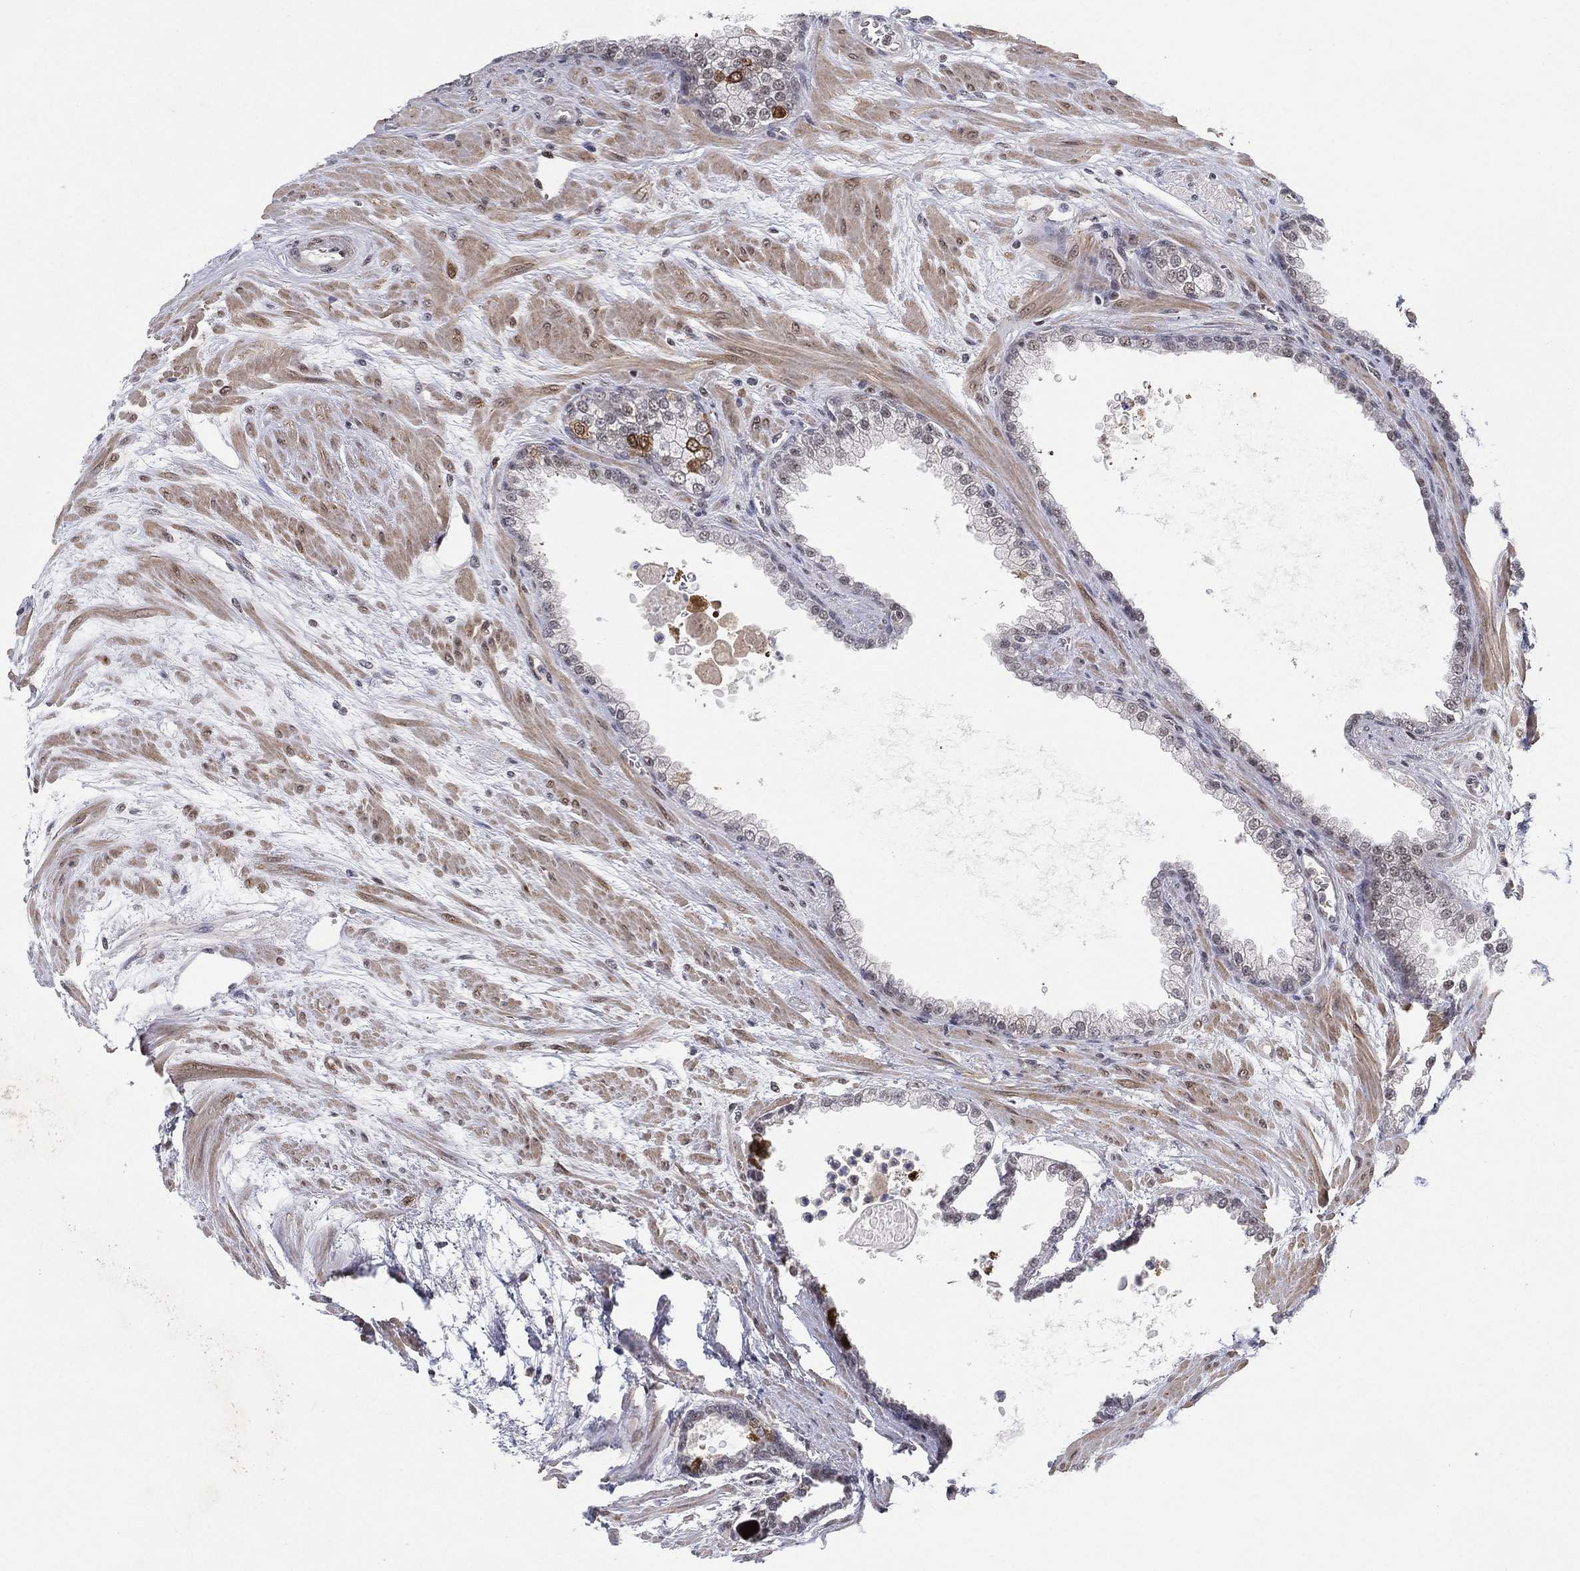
{"staining": {"intensity": "negative", "quantity": "none", "location": "none"}, "tissue": "prostate cancer", "cell_type": "Tumor cells", "image_type": "cancer", "snomed": [{"axis": "morphology", "description": "Adenocarcinoma, NOS"}, {"axis": "topography", "description": "Prostate"}], "caption": "Immunohistochemical staining of prostate adenocarcinoma reveals no significant positivity in tumor cells.", "gene": "DGCR8", "patient": {"sex": "male", "age": 67}}